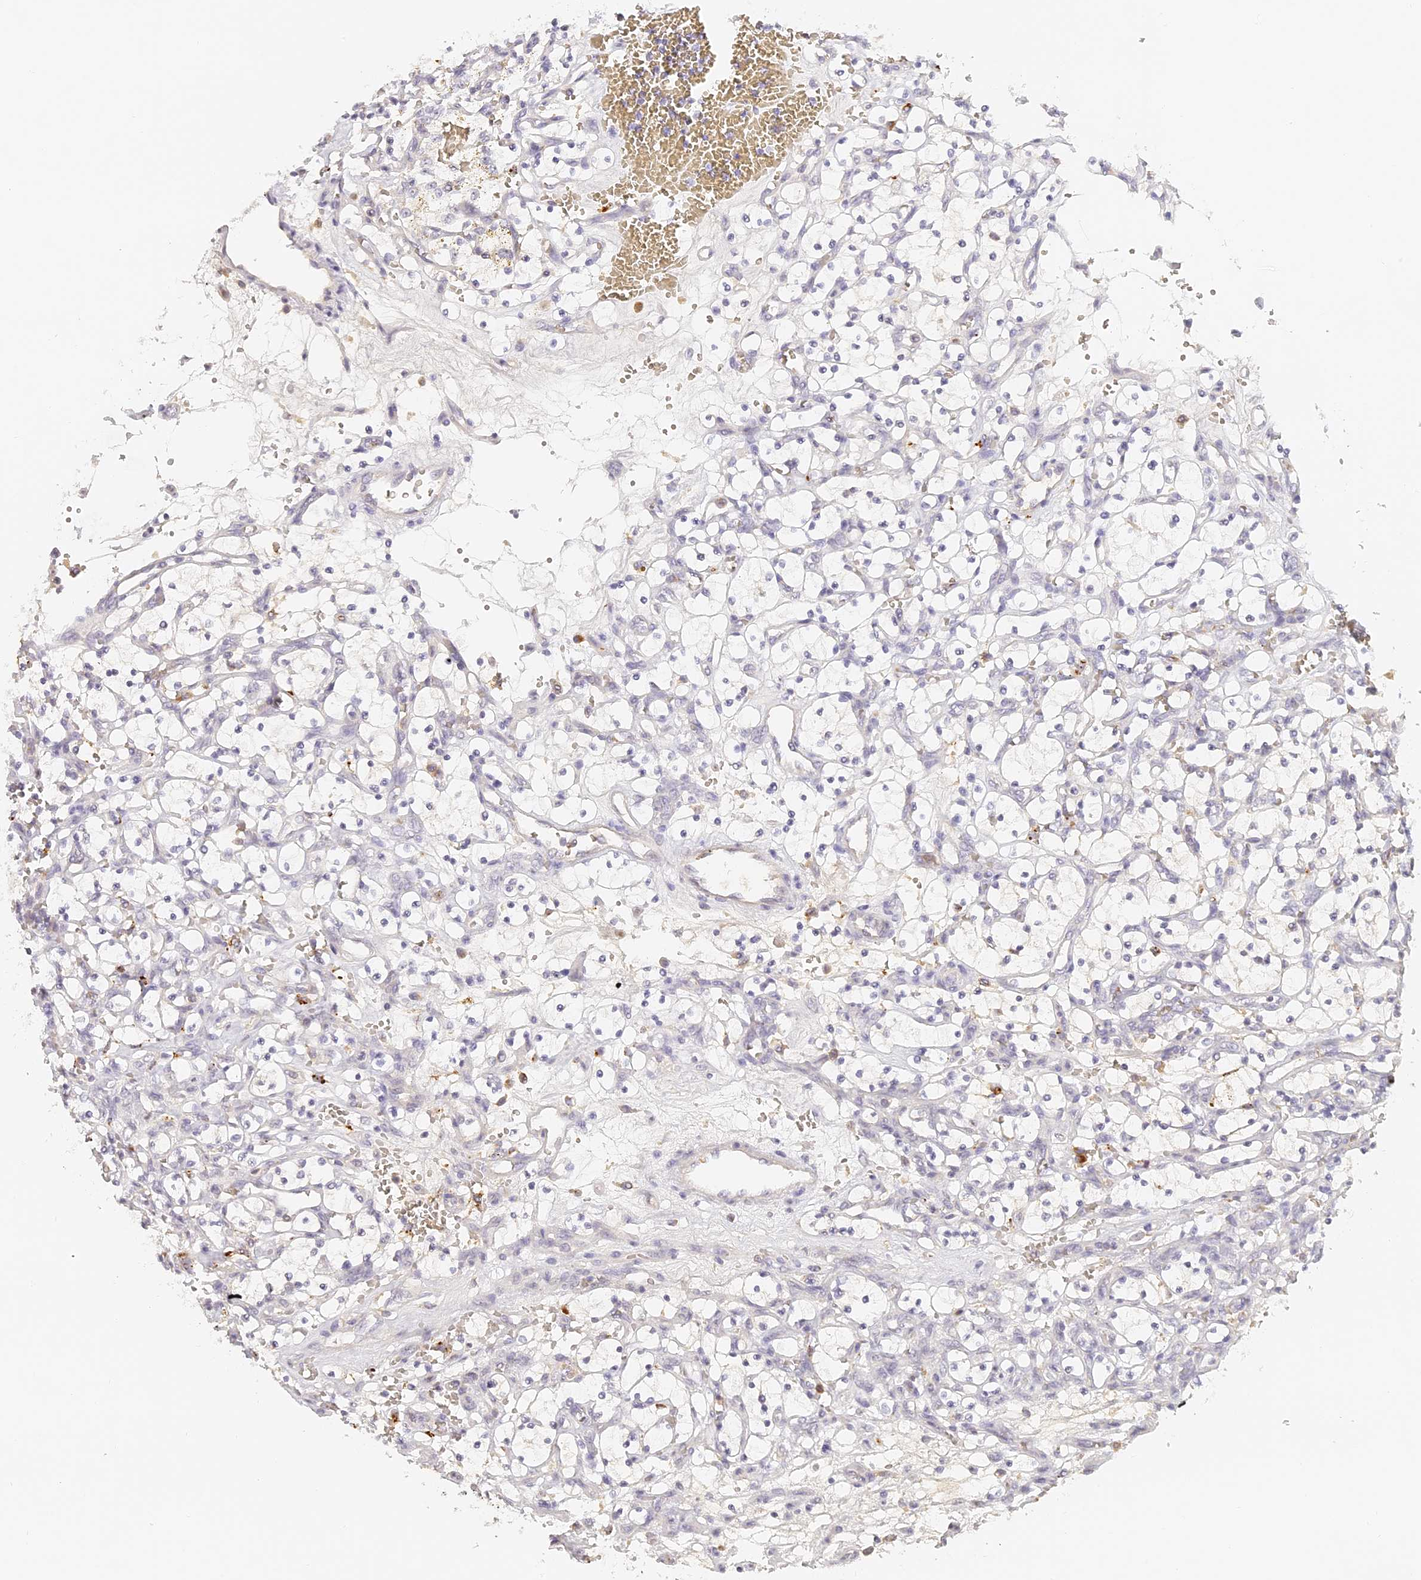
{"staining": {"intensity": "negative", "quantity": "none", "location": "none"}, "tissue": "renal cancer", "cell_type": "Tumor cells", "image_type": "cancer", "snomed": [{"axis": "morphology", "description": "Adenocarcinoma, NOS"}, {"axis": "topography", "description": "Kidney"}], "caption": "Immunohistochemistry (IHC) image of human renal cancer stained for a protein (brown), which exhibits no staining in tumor cells. The staining was performed using DAB (3,3'-diaminobenzidine) to visualize the protein expression in brown, while the nuclei were stained in blue with hematoxylin (Magnification: 20x).", "gene": "ELL3", "patient": {"sex": "female", "age": 69}}